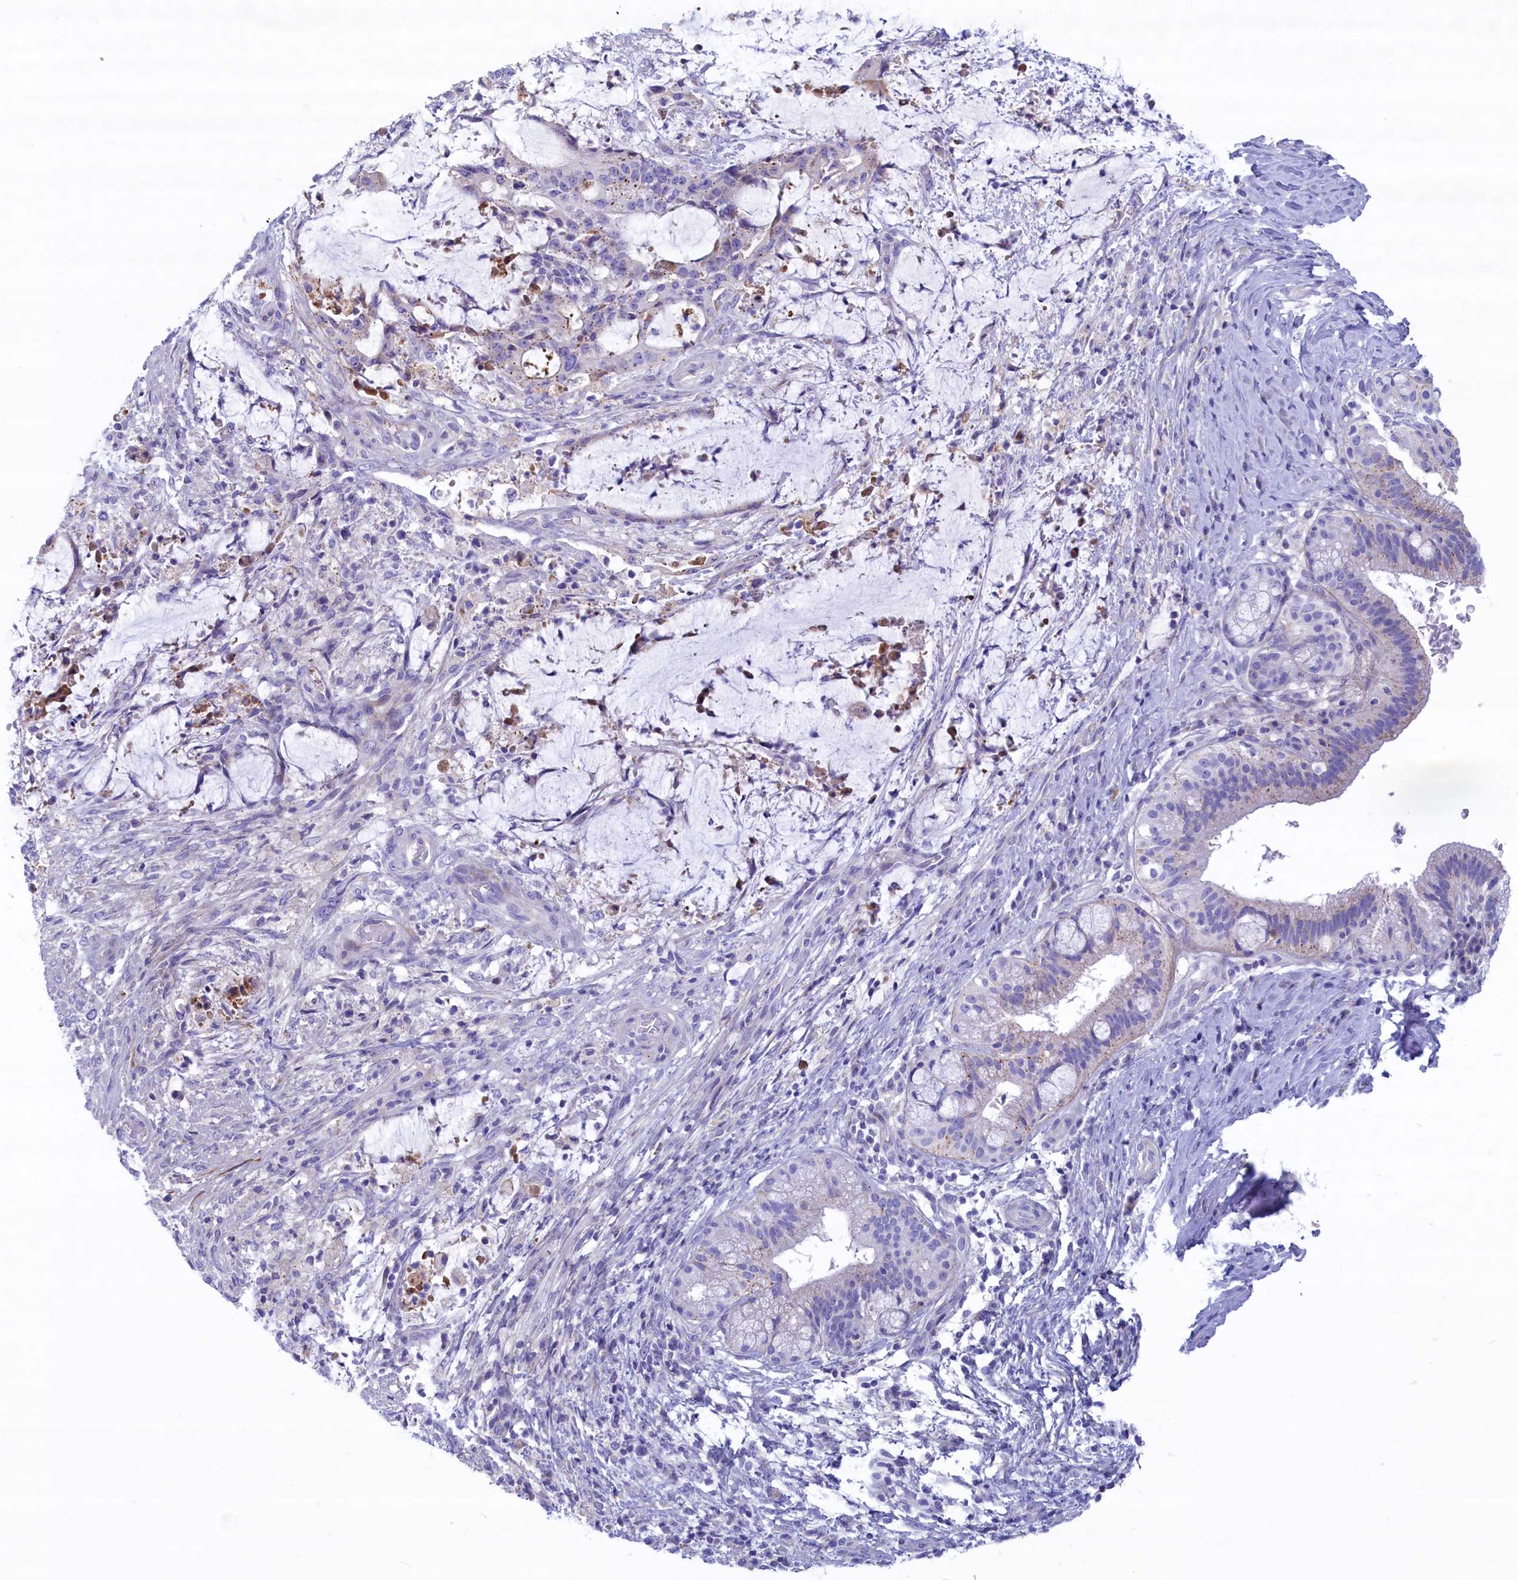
{"staining": {"intensity": "negative", "quantity": "none", "location": "none"}, "tissue": "liver cancer", "cell_type": "Tumor cells", "image_type": "cancer", "snomed": [{"axis": "morphology", "description": "Normal tissue, NOS"}, {"axis": "morphology", "description": "Cholangiocarcinoma"}, {"axis": "topography", "description": "Liver"}, {"axis": "topography", "description": "Peripheral nerve tissue"}], "caption": "This is an immunohistochemistry histopathology image of human cholangiocarcinoma (liver). There is no expression in tumor cells.", "gene": "MPV17L2", "patient": {"sex": "female", "age": 73}}